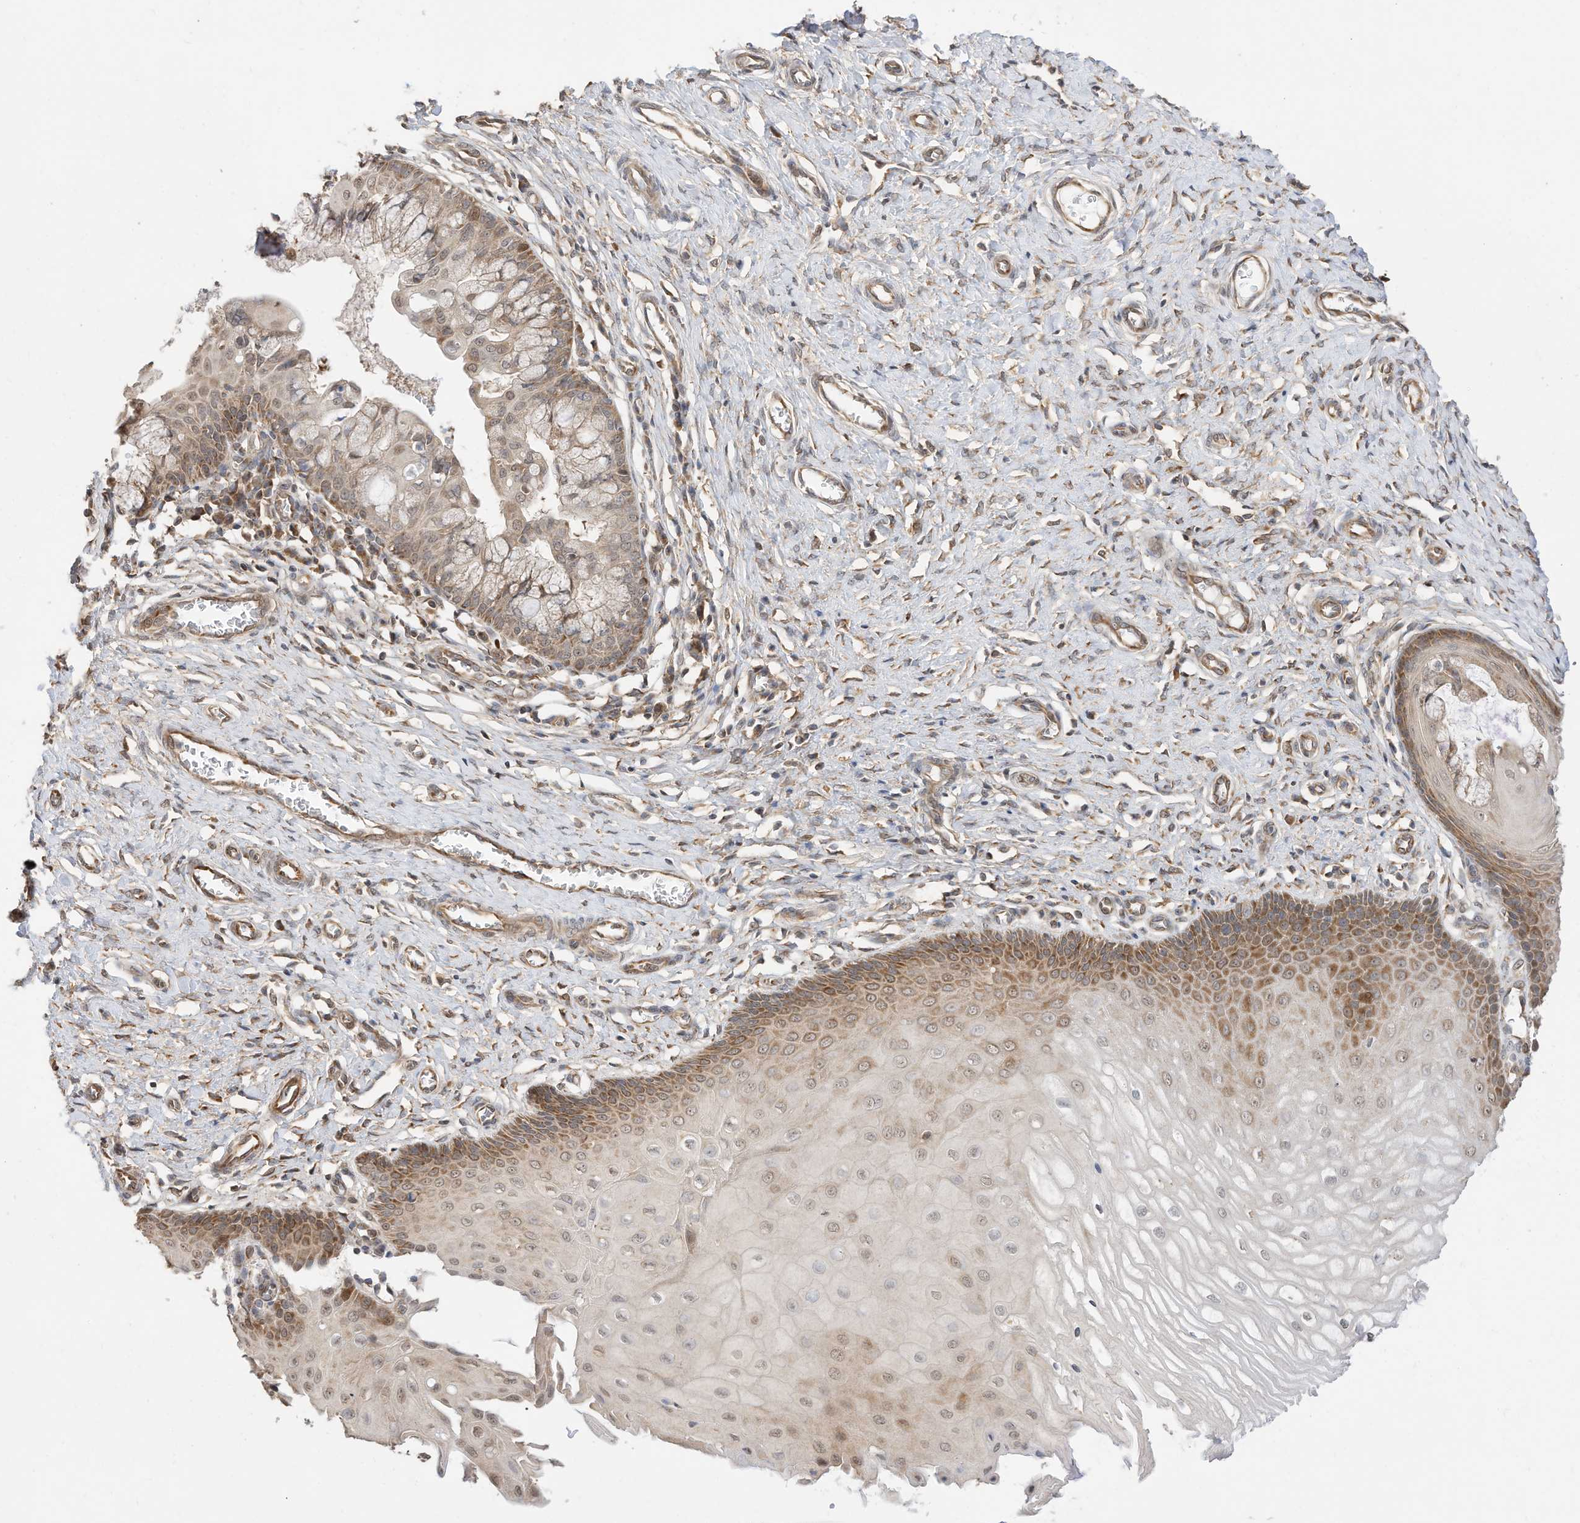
{"staining": {"intensity": "moderate", "quantity": "25%-75%", "location": "cytoplasmic/membranous"}, "tissue": "cervix", "cell_type": "Glandular cells", "image_type": "normal", "snomed": [{"axis": "morphology", "description": "Normal tissue, NOS"}, {"axis": "topography", "description": "Cervix"}], "caption": "The photomicrograph reveals staining of benign cervix, revealing moderate cytoplasmic/membranous protein expression (brown color) within glandular cells.", "gene": "CAGE1", "patient": {"sex": "female", "age": 55}}